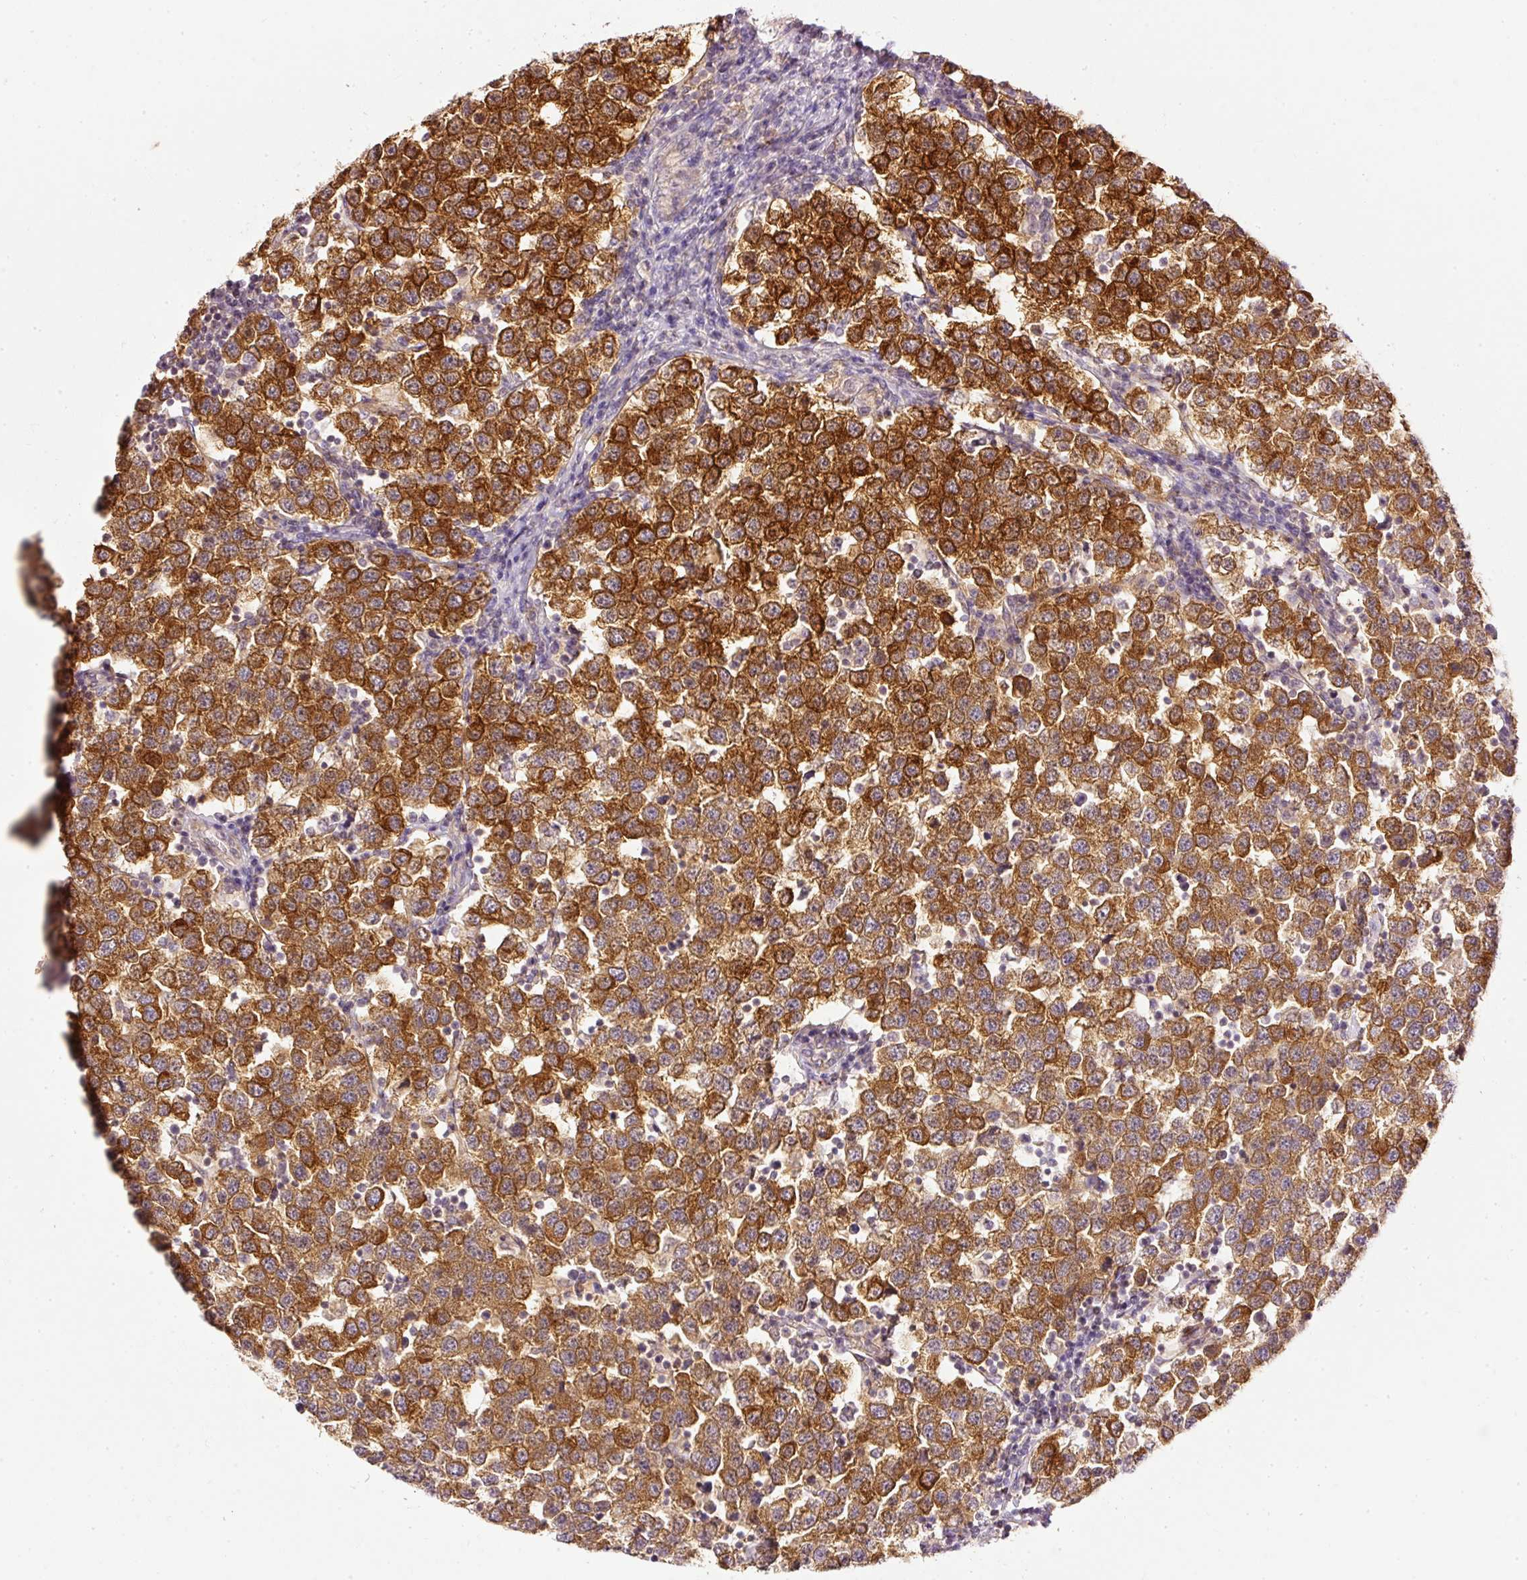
{"staining": {"intensity": "strong", "quantity": ">75%", "location": "cytoplasmic/membranous"}, "tissue": "testis cancer", "cell_type": "Tumor cells", "image_type": "cancer", "snomed": [{"axis": "morphology", "description": "Seminoma, NOS"}, {"axis": "topography", "description": "Testis"}], "caption": "Immunohistochemistry of seminoma (testis) displays high levels of strong cytoplasmic/membranous staining in approximately >75% of tumor cells. The protein is stained brown, and the nuclei are stained in blue (DAB (3,3'-diaminobenzidine) IHC with brightfield microscopy, high magnification).", "gene": "ARMH3", "patient": {"sex": "male", "age": 34}}